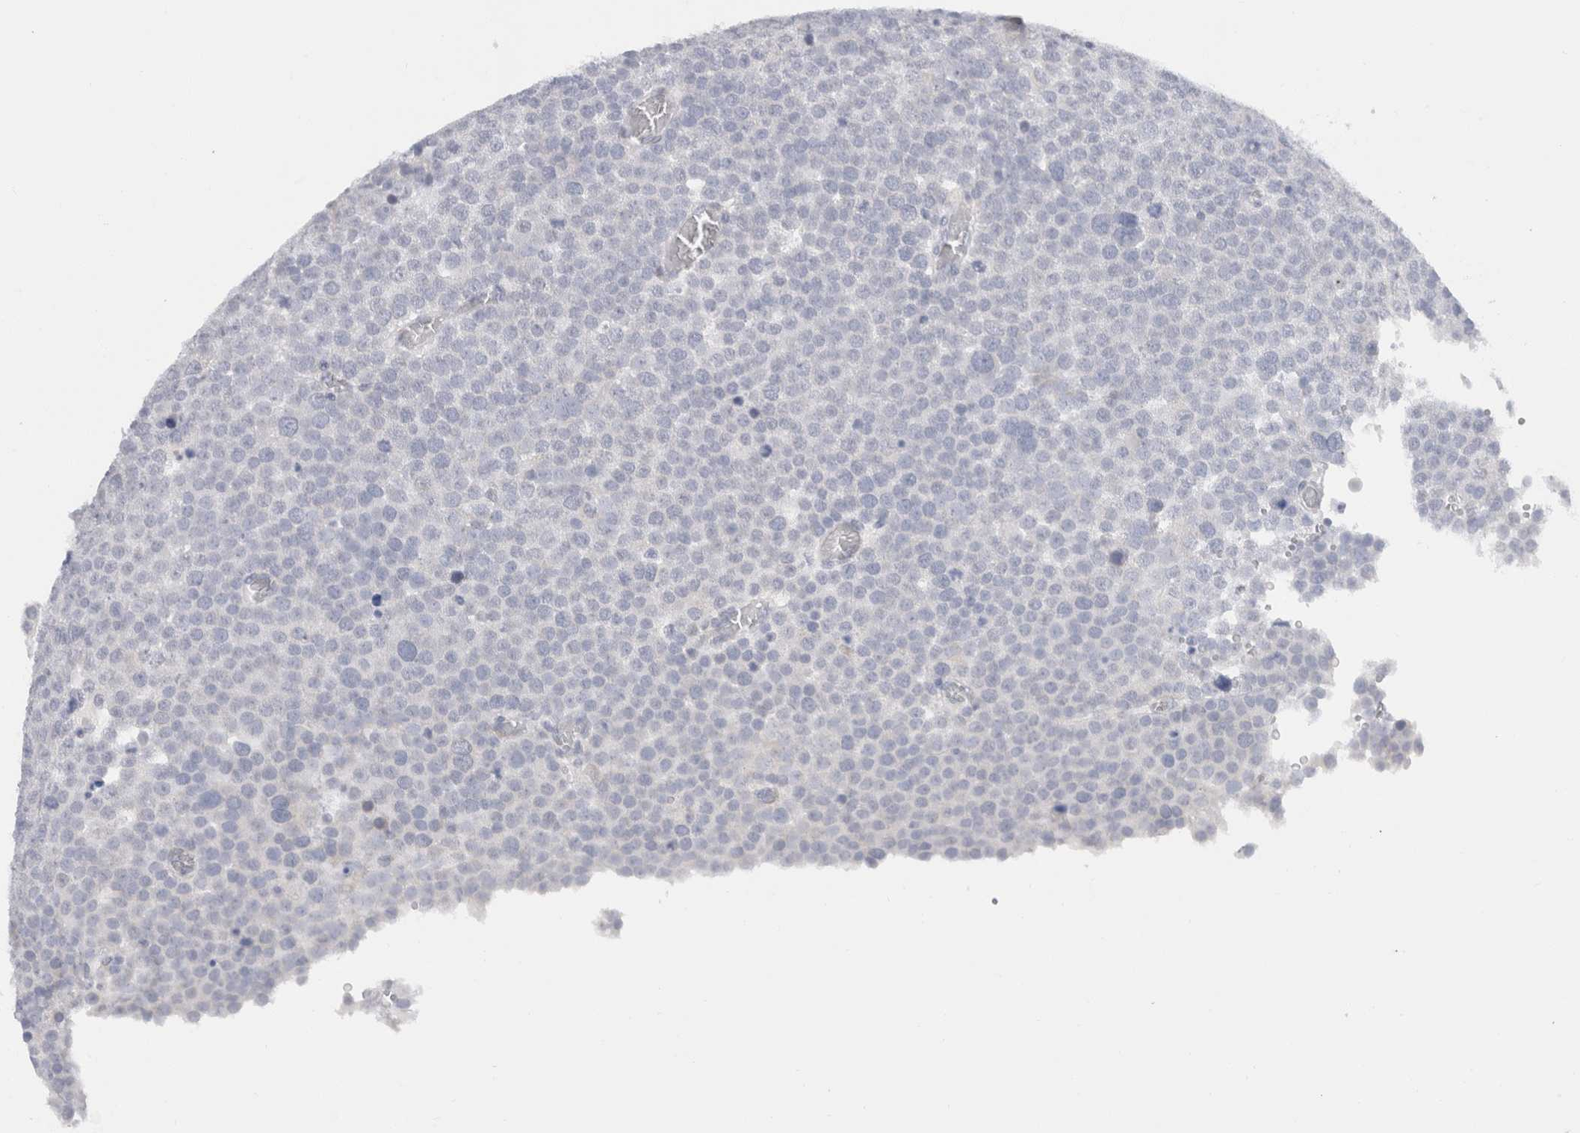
{"staining": {"intensity": "negative", "quantity": "none", "location": "none"}, "tissue": "testis cancer", "cell_type": "Tumor cells", "image_type": "cancer", "snomed": [{"axis": "morphology", "description": "Seminoma, NOS"}, {"axis": "topography", "description": "Testis"}], "caption": "Immunohistochemistry of seminoma (testis) reveals no expression in tumor cells.", "gene": "C9orf50", "patient": {"sex": "male", "age": 71}}